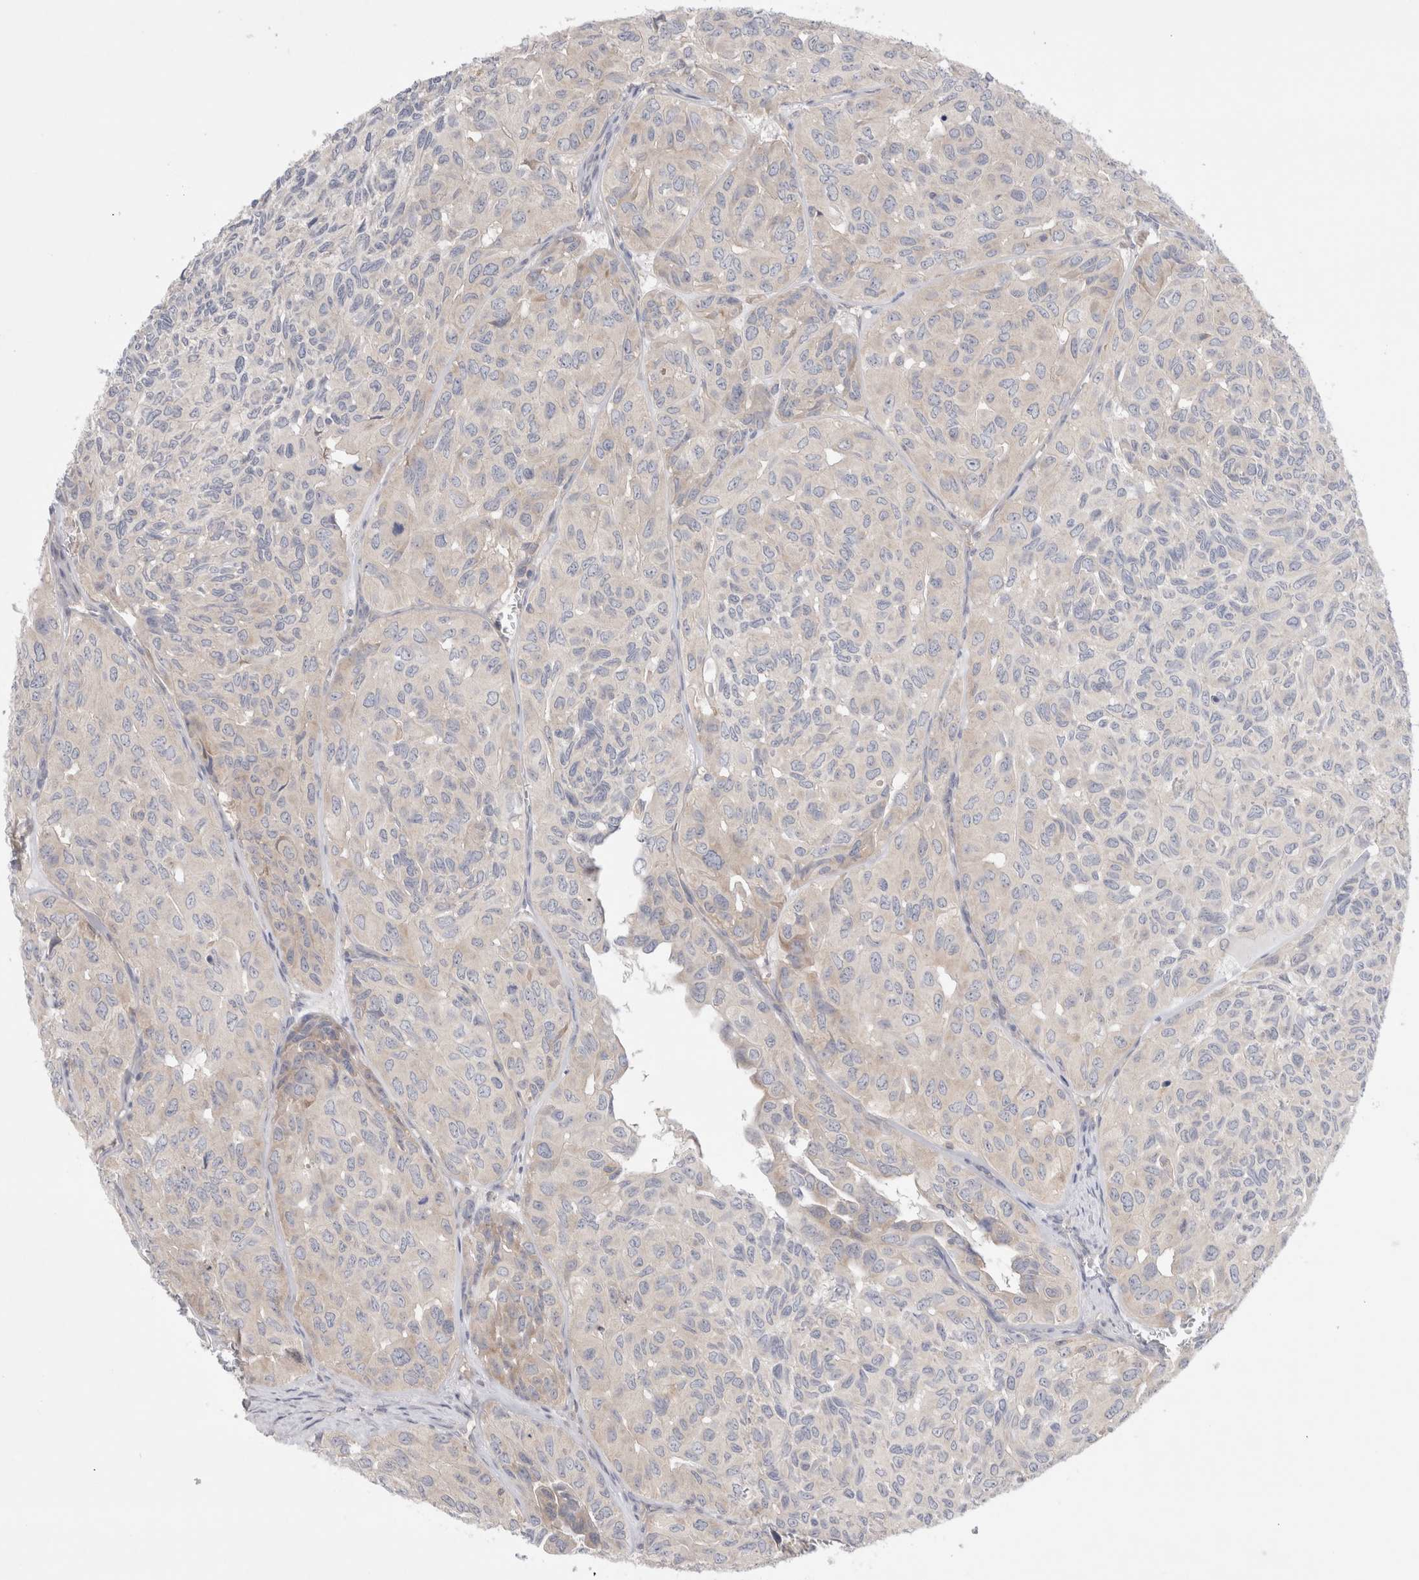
{"staining": {"intensity": "weak", "quantity": "<25%", "location": "cytoplasmic/membranous"}, "tissue": "head and neck cancer", "cell_type": "Tumor cells", "image_type": "cancer", "snomed": [{"axis": "morphology", "description": "Adenocarcinoma, NOS"}, {"axis": "topography", "description": "Salivary gland, NOS"}, {"axis": "topography", "description": "Head-Neck"}], "caption": "An IHC micrograph of head and neck cancer (adenocarcinoma) is shown. There is no staining in tumor cells of head and neck cancer (adenocarcinoma).", "gene": "RBM12B", "patient": {"sex": "female", "age": 76}}